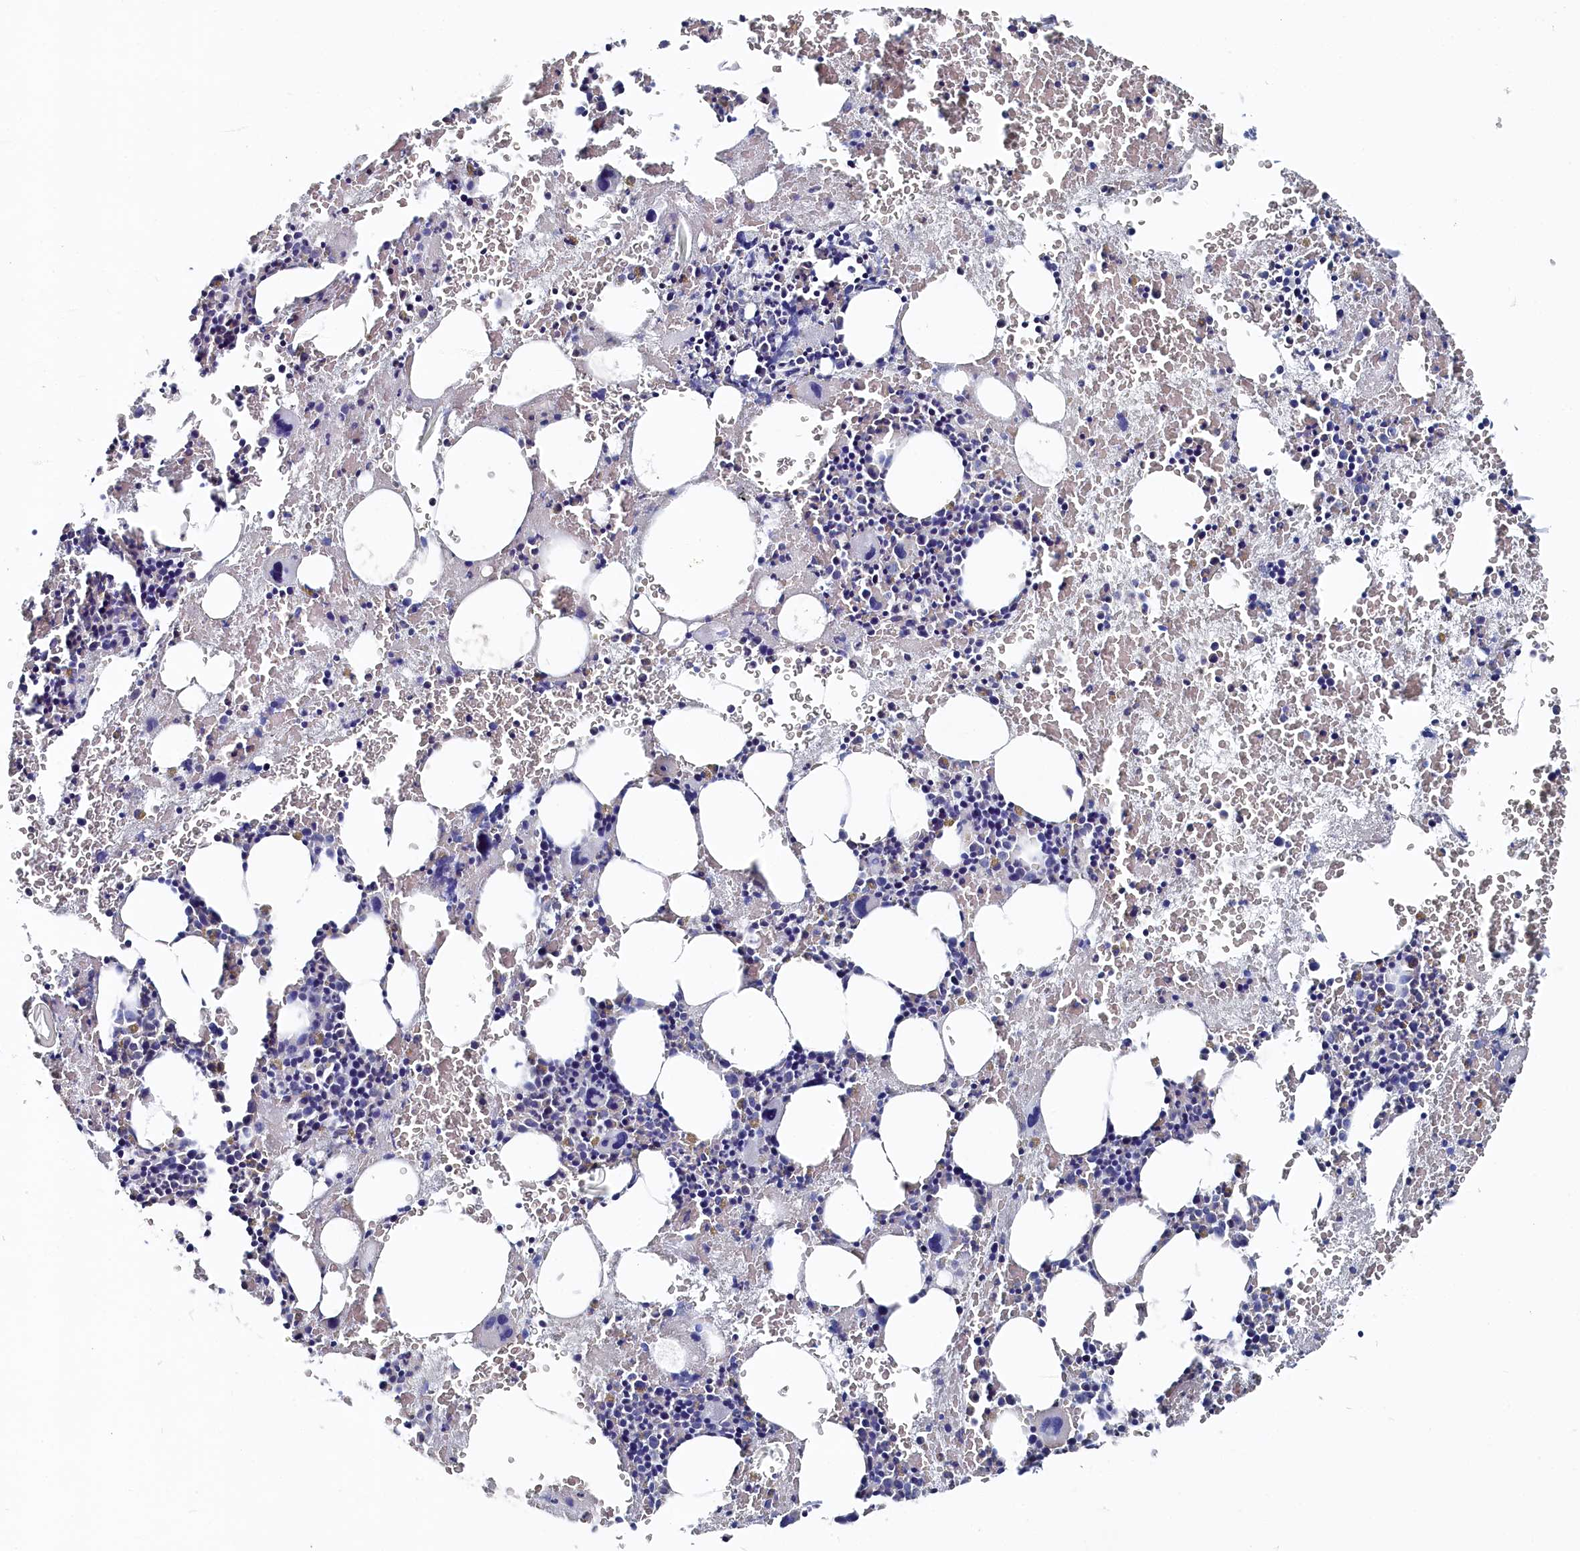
{"staining": {"intensity": "negative", "quantity": "none", "location": "none"}, "tissue": "bone marrow", "cell_type": "Hematopoietic cells", "image_type": "normal", "snomed": [{"axis": "morphology", "description": "Normal tissue, NOS"}, {"axis": "topography", "description": "Bone marrow"}], "caption": "Hematopoietic cells show no significant positivity in unremarkable bone marrow. (Stains: DAB (3,3'-diaminobenzidine) immunohistochemistry with hematoxylin counter stain, Microscopy: brightfield microscopy at high magnification).", "gene": "BHMT", "patient": {"sex": "male", "age": 36}}